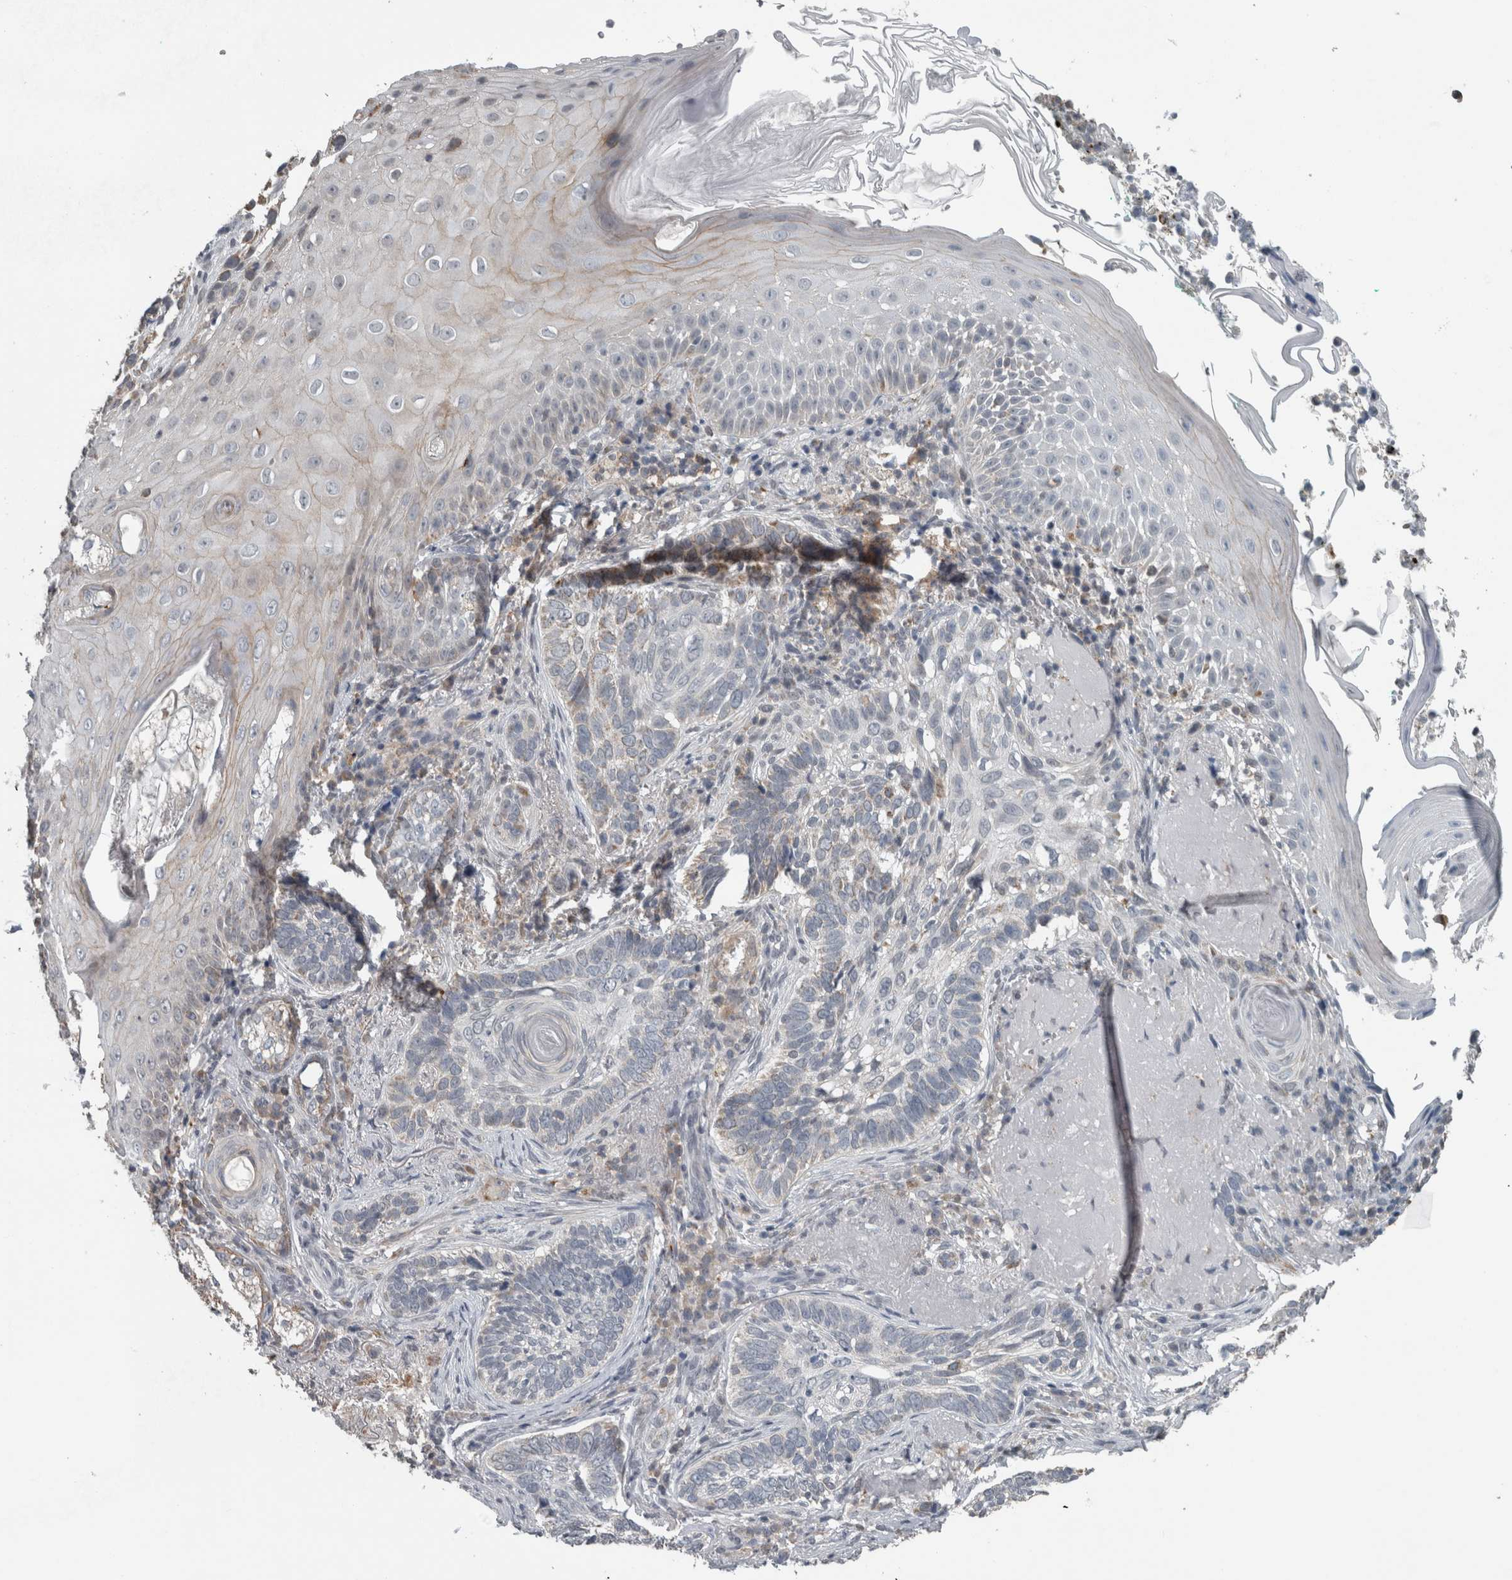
{"staining": {"intensity": "weak", "quantity": "<25%", "location": "cytoplasmic/membranous"}, "tissue": "skin cancer", "cell_type": "Tumor cells", "image_type": "cancer", "snomed": [{"axis": "morphology", "description": "Basal cell carcinoma"}, {"axis": "topography", "description": "Skin"}], "caption": "This is an immunohistochemistry (IHC) histopathology image of human skin cancer. There is no staining in tumor cells.", "gene": "ACSF2", "patient": {"sex": "female", "age": 89}}